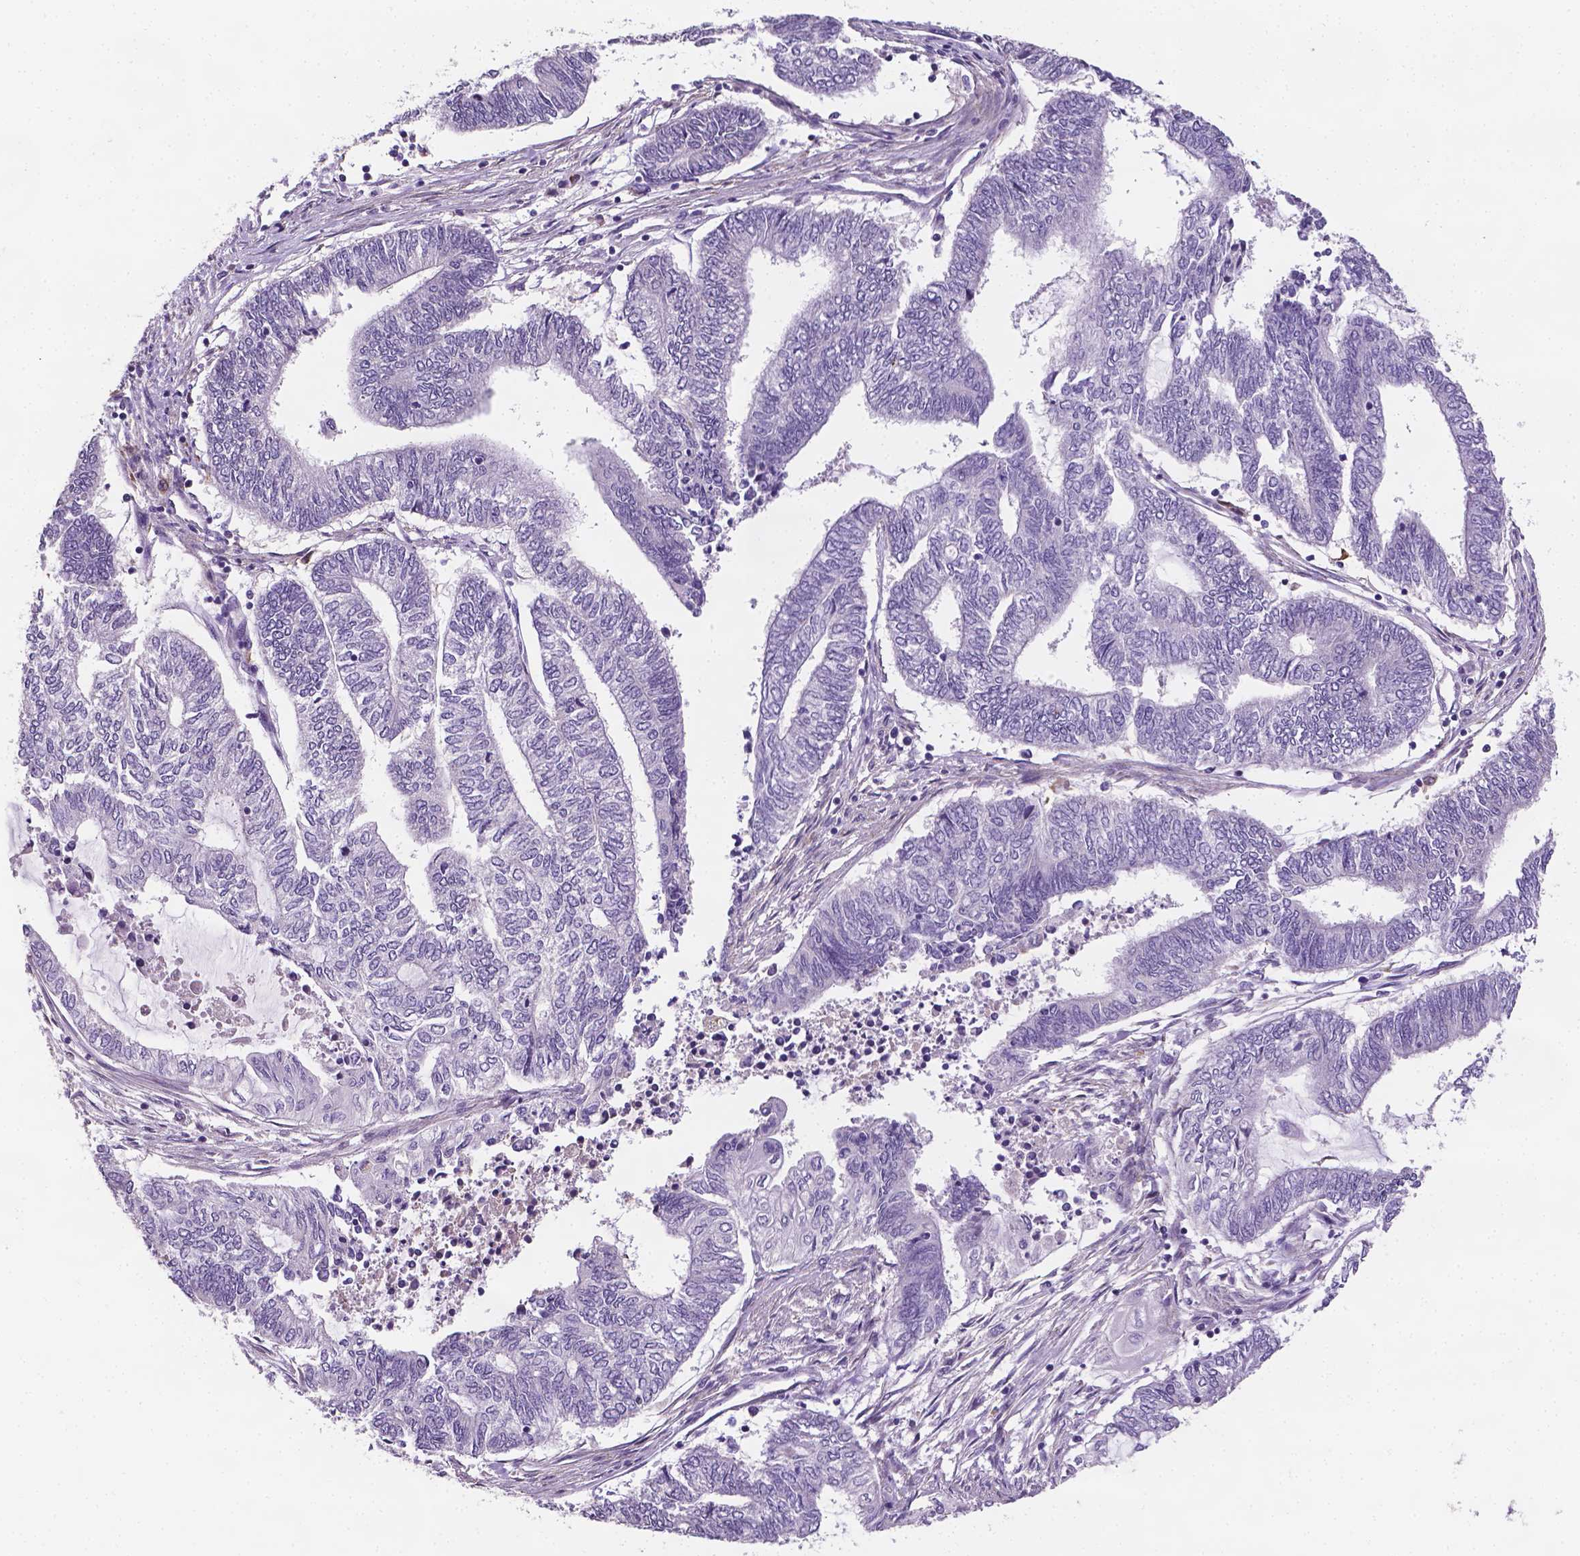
{"staining": {"intensity": "negative", "quantity": "none", "location": "none"}, "tissue": "endometrial cancer", "cell_type": "Tumor cells", "image_type": "cancer", "snomed": [{"axis": "morphology", "description": "Adenocarcinoma, NOS"}, {"axis": "topography", "description": "Uterus"}, {"axis": "topography", "description": "Endometrium"}], "caption": "Tumor cells show no significant protein positivity in endometrial adenocarcinoma.", "gene": "APOE", "patient": {"sex": "female", "age": 70}}